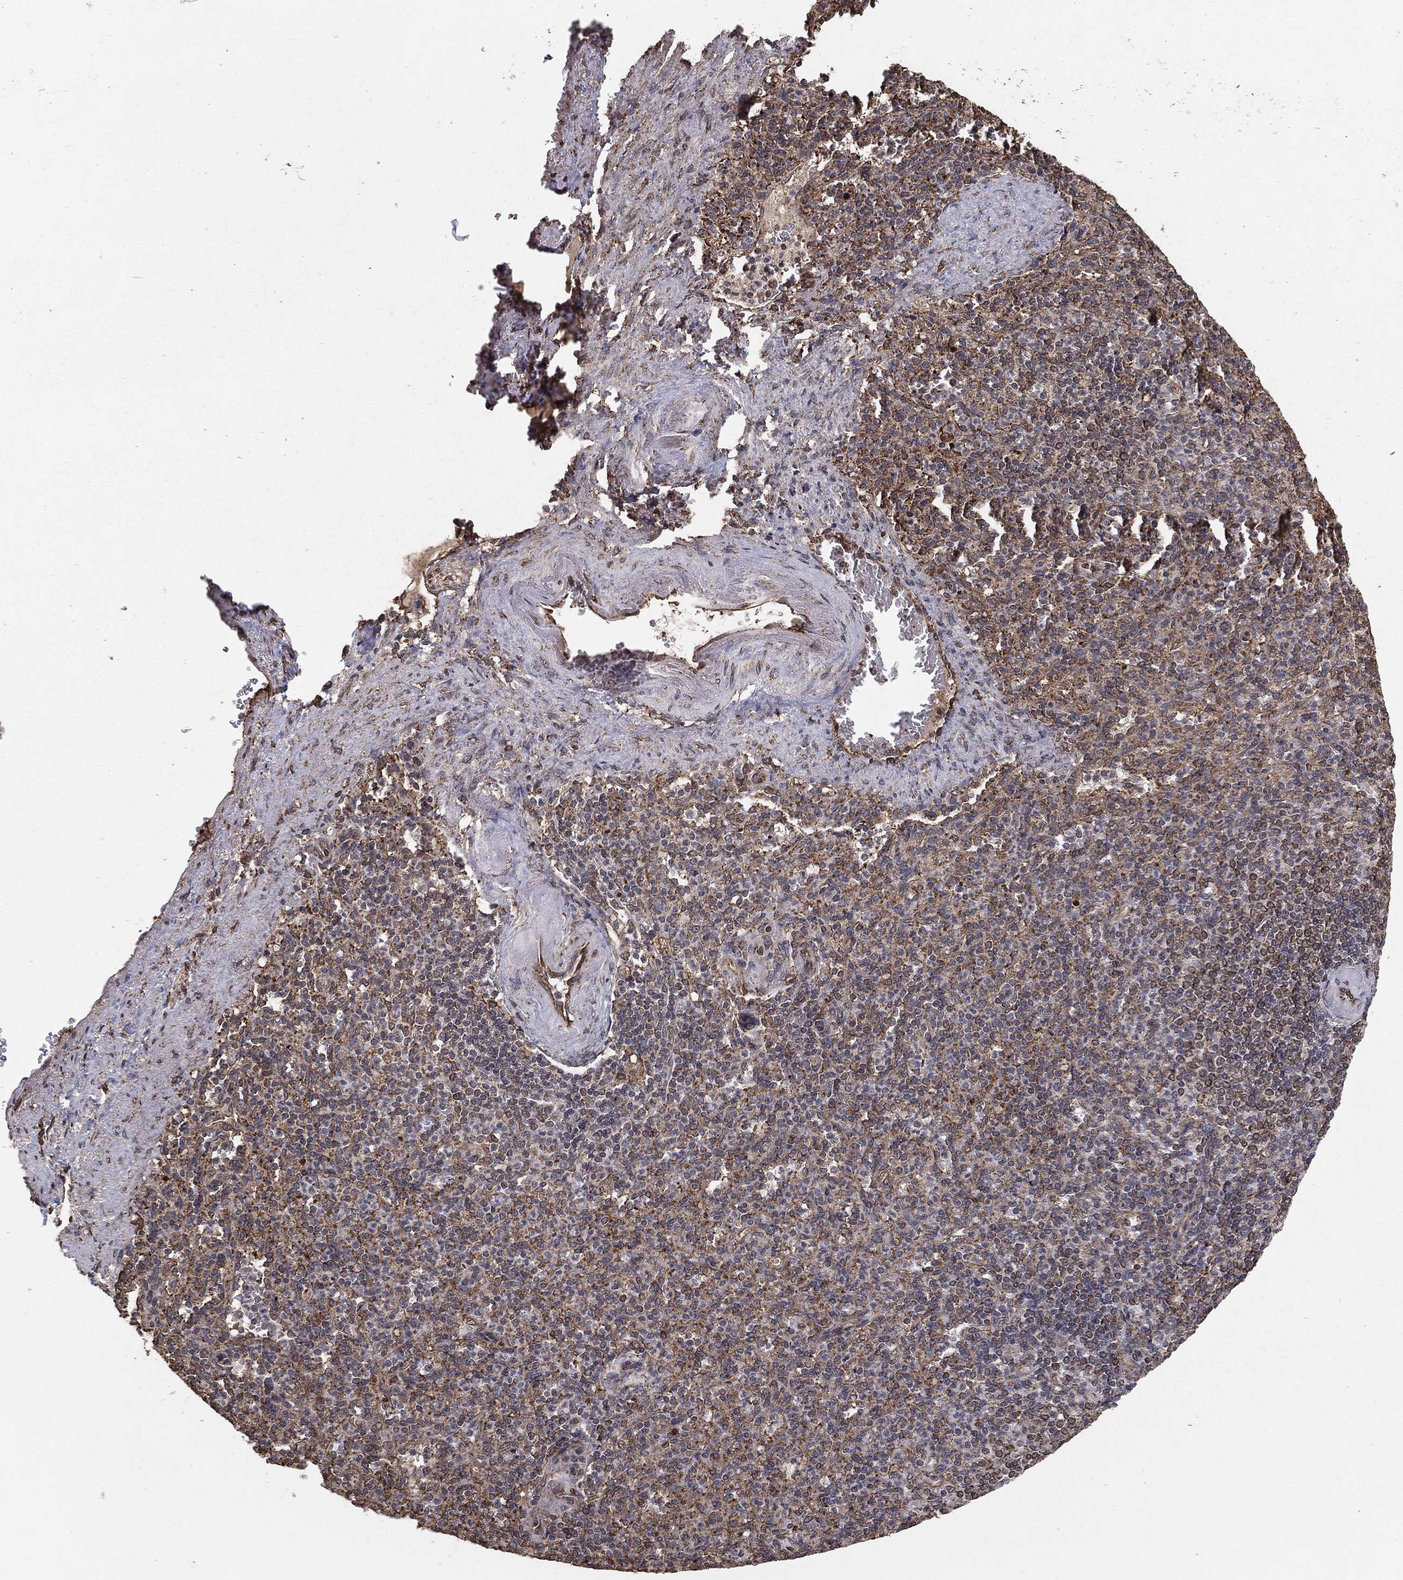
{"staining": {"intensity": "moderate", "quantity": "25%-75%", "location": "cytoplasmic/membranous"}, "tissue": "spleen", "cell_type": "Cells in red pulp", "image_type": "normal", "snomed": [{"axis": "morphology", "description": "Normal tissue, NOS"}, {"axis": "topography", "description": "Spleen"}], "caption": "Normal spleen shows moderate cytoplasmic/membranous staining in approximately 25%-75% of cells in red pulp, visualized by immunohistochemistry. Nuclei are stained in blue.", "gene": "MTOR", "patient": {"sex": "female", "age": 74}}